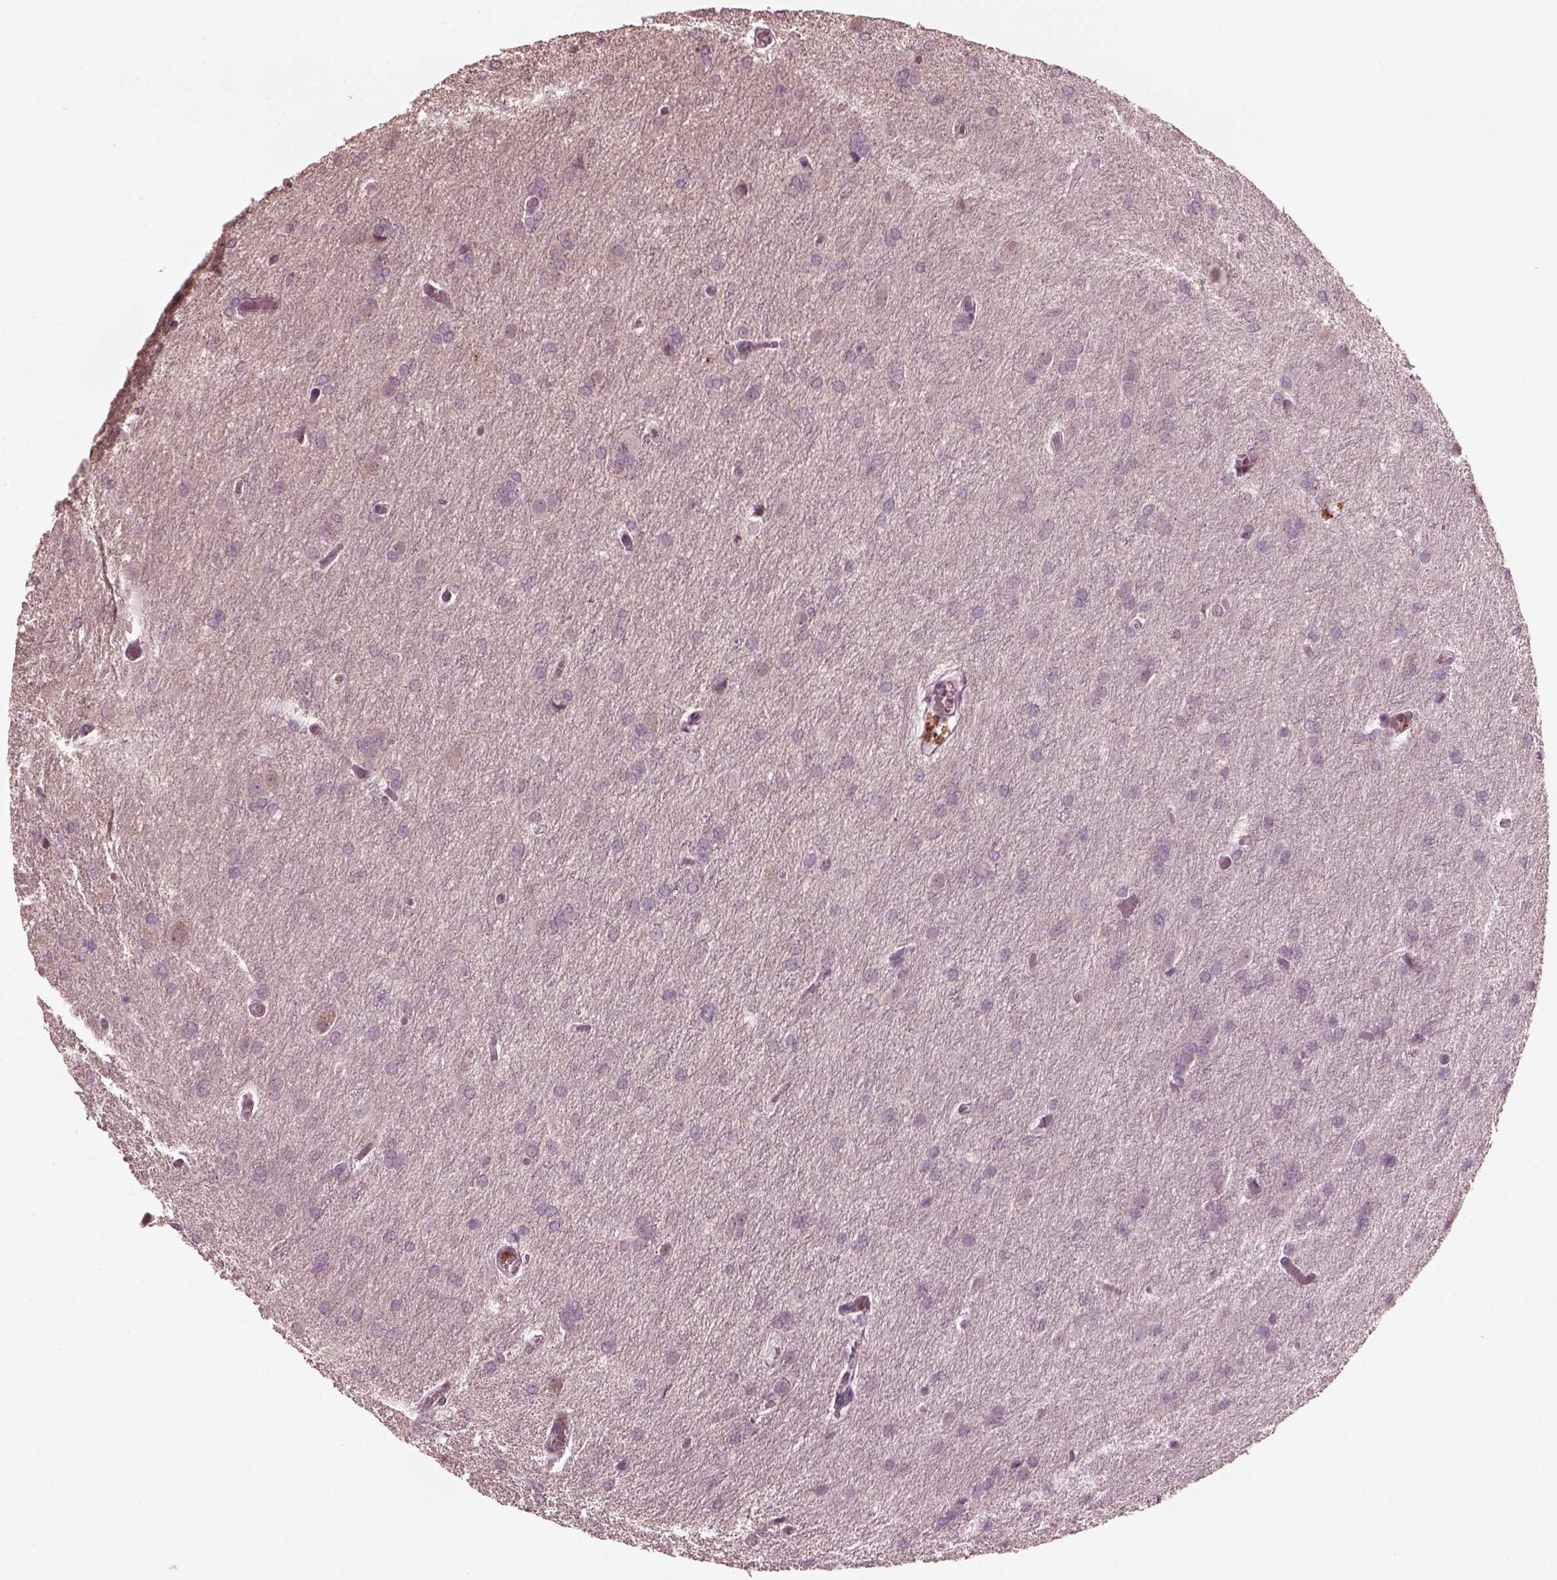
{"staining": {"intensity": "negative", "quantity": "none", "location": "none"}, "tissue": "glioma", "cell_type": "Tumor cells", "image_type": "cancer", "snomed": [{"axis": "morphology", "description": "Glioma, malignant, High grade"}, {"axis": "topography", "description": "Brain"}], "caption": "There is no significant staining in tumor cells of malignant high-grade glioma.", "gene": "PSTPIP2", "patient": {"sex": "male", "age": 68}}